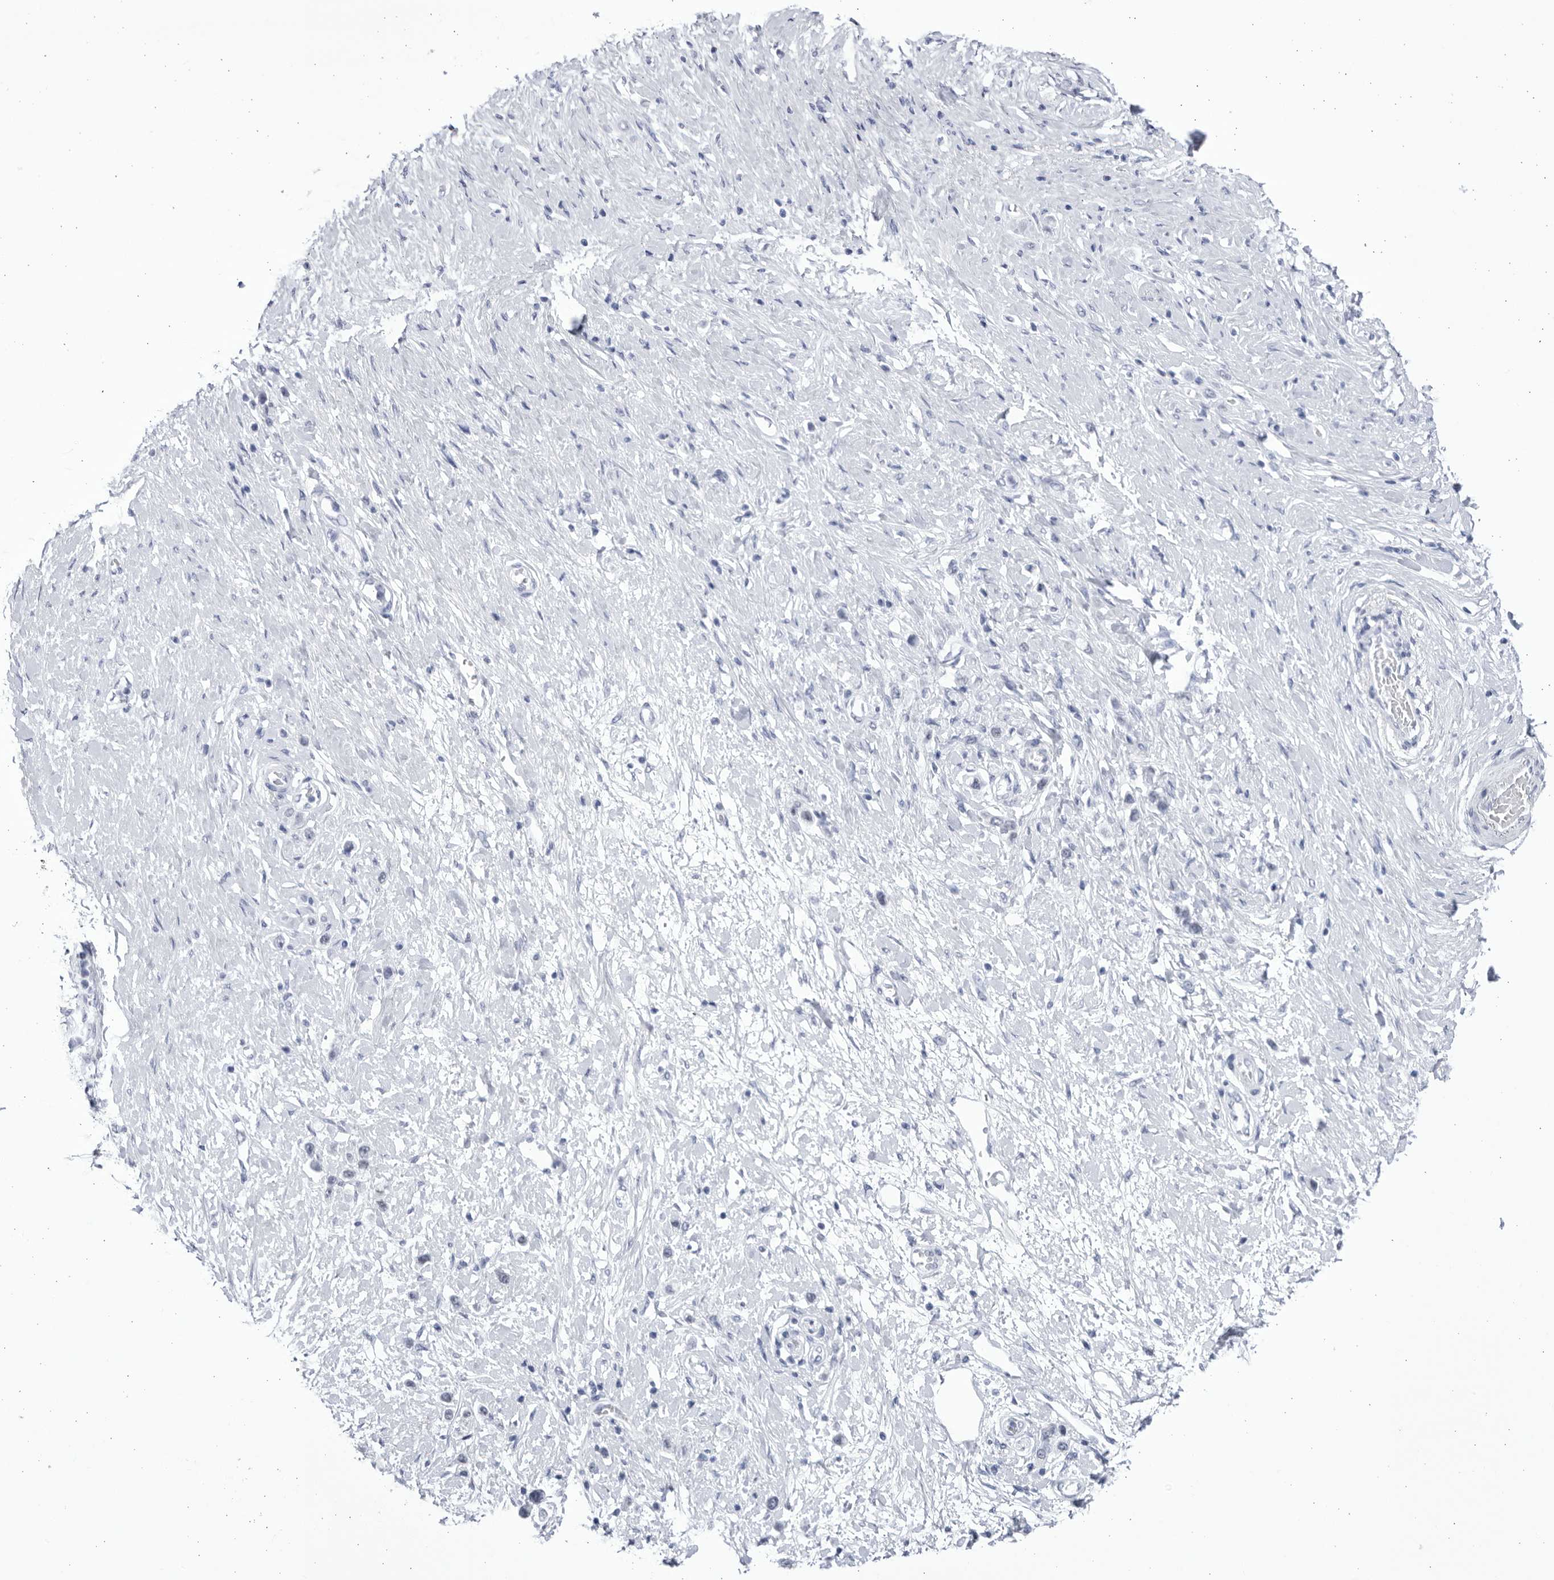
{"staining": {"intensity": "negative", "quantity": "none", "location": "none"}, "tissue": "stomach cancer", "cell_type": "Tumor cells", "image_type": "cancer", "snomed": [{"axis": "morphology", "description": "Adenocarcinoma, NOS"}, {"axis": "topography", "description": "Stomach"}], "caption": "DAB immunohistochemical staining of human stomach cancer demonstrates no significant positivity in tumor cells.", "gene": "CCDC181", "patient": {"sex": "female", "age": 65}}